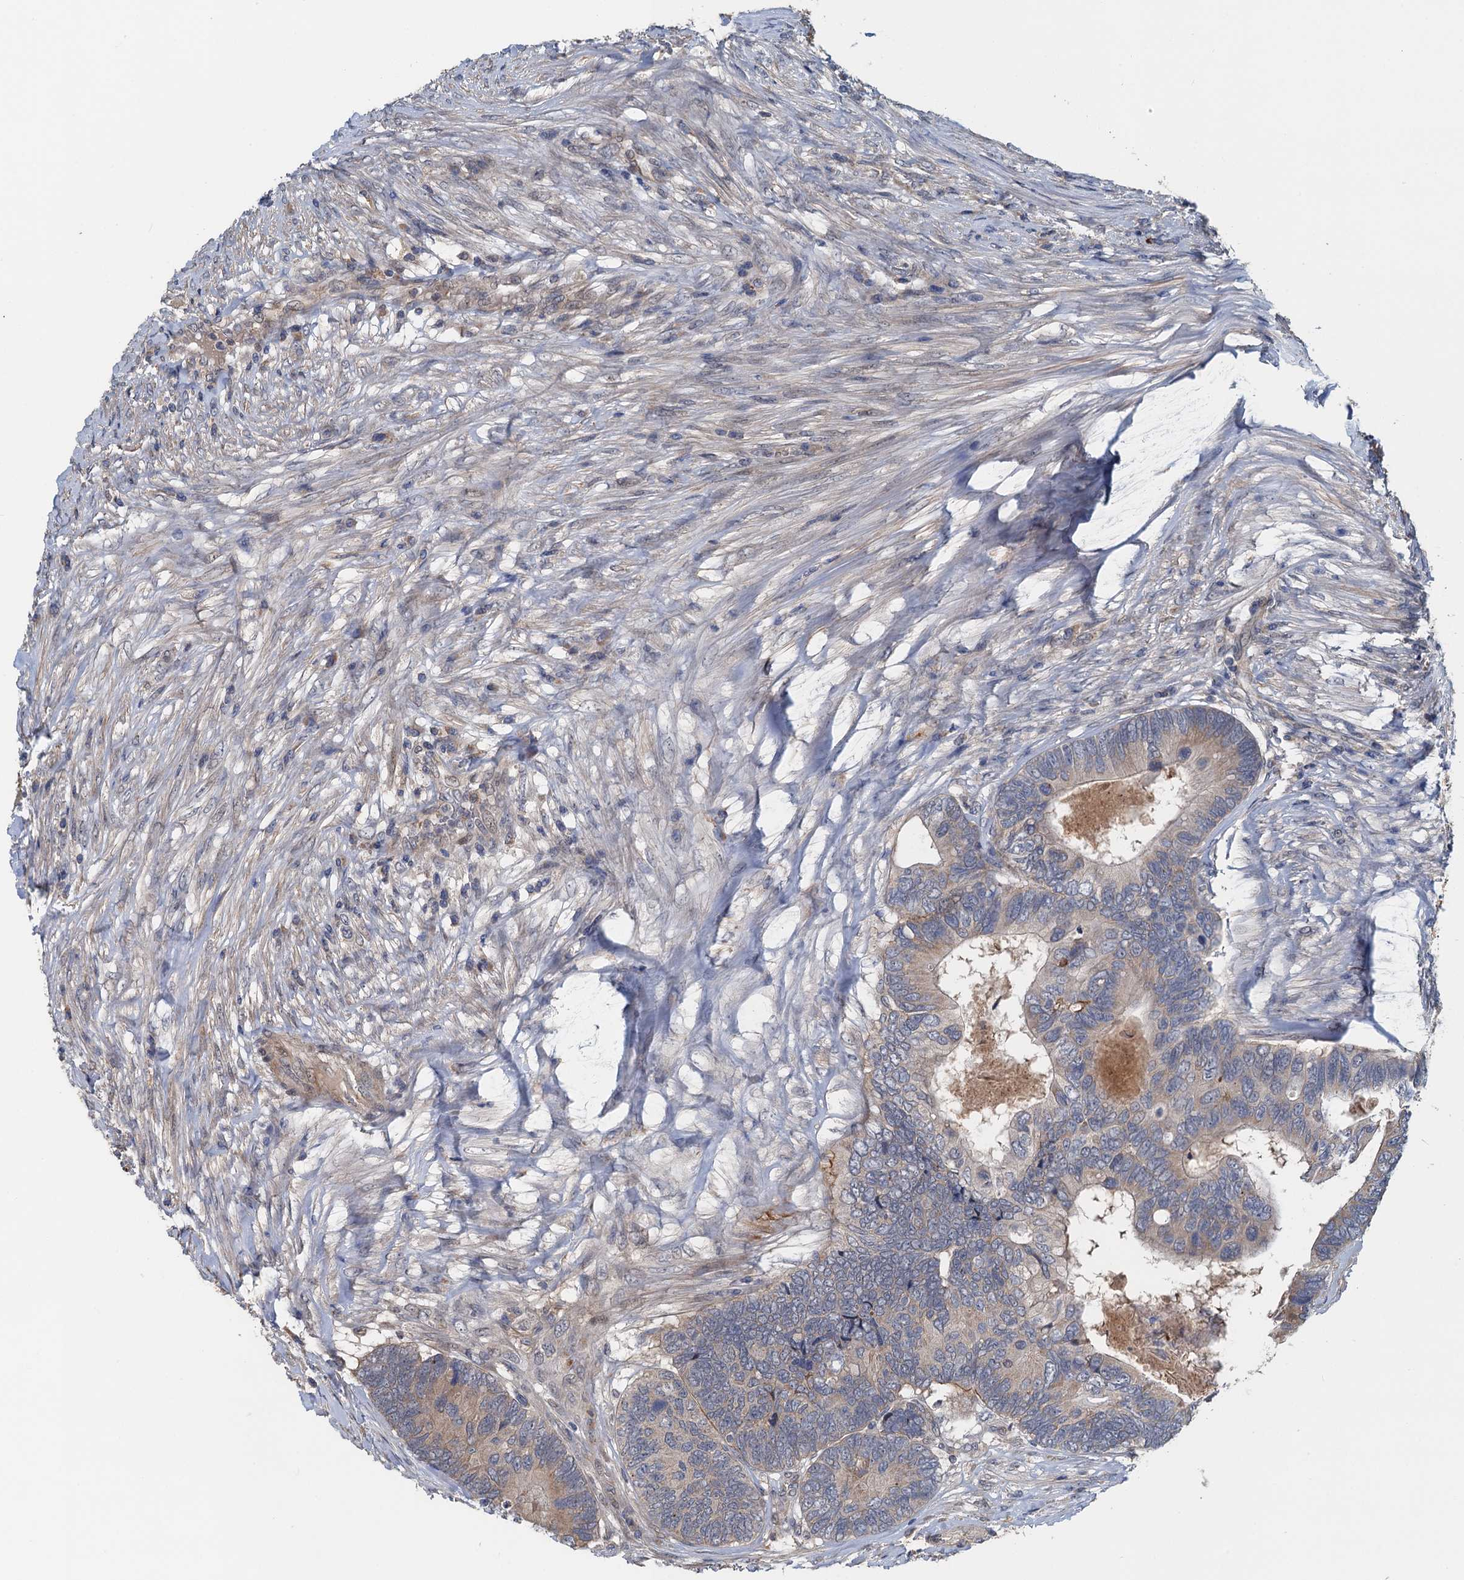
{"staining": {"intensity": "negative", "quantity": "none", "location": "none"}, "tissue": "colorectal cancer", "cell_type": "Tumor cells", "image_type": "cancer", "snomed": [{"axis": "morphology", "description": "Adenocarcinoma, NOS"}, {"axis": "topography", "description": "Colon"}], "caption": "This is an immunohistochemistry (IHC) micrograph of human adenocarcinoma (colorectal). There is no expression in tumor cells.", "gene": "ZNF606", "patient": {"sex": "female", "age": 67}}